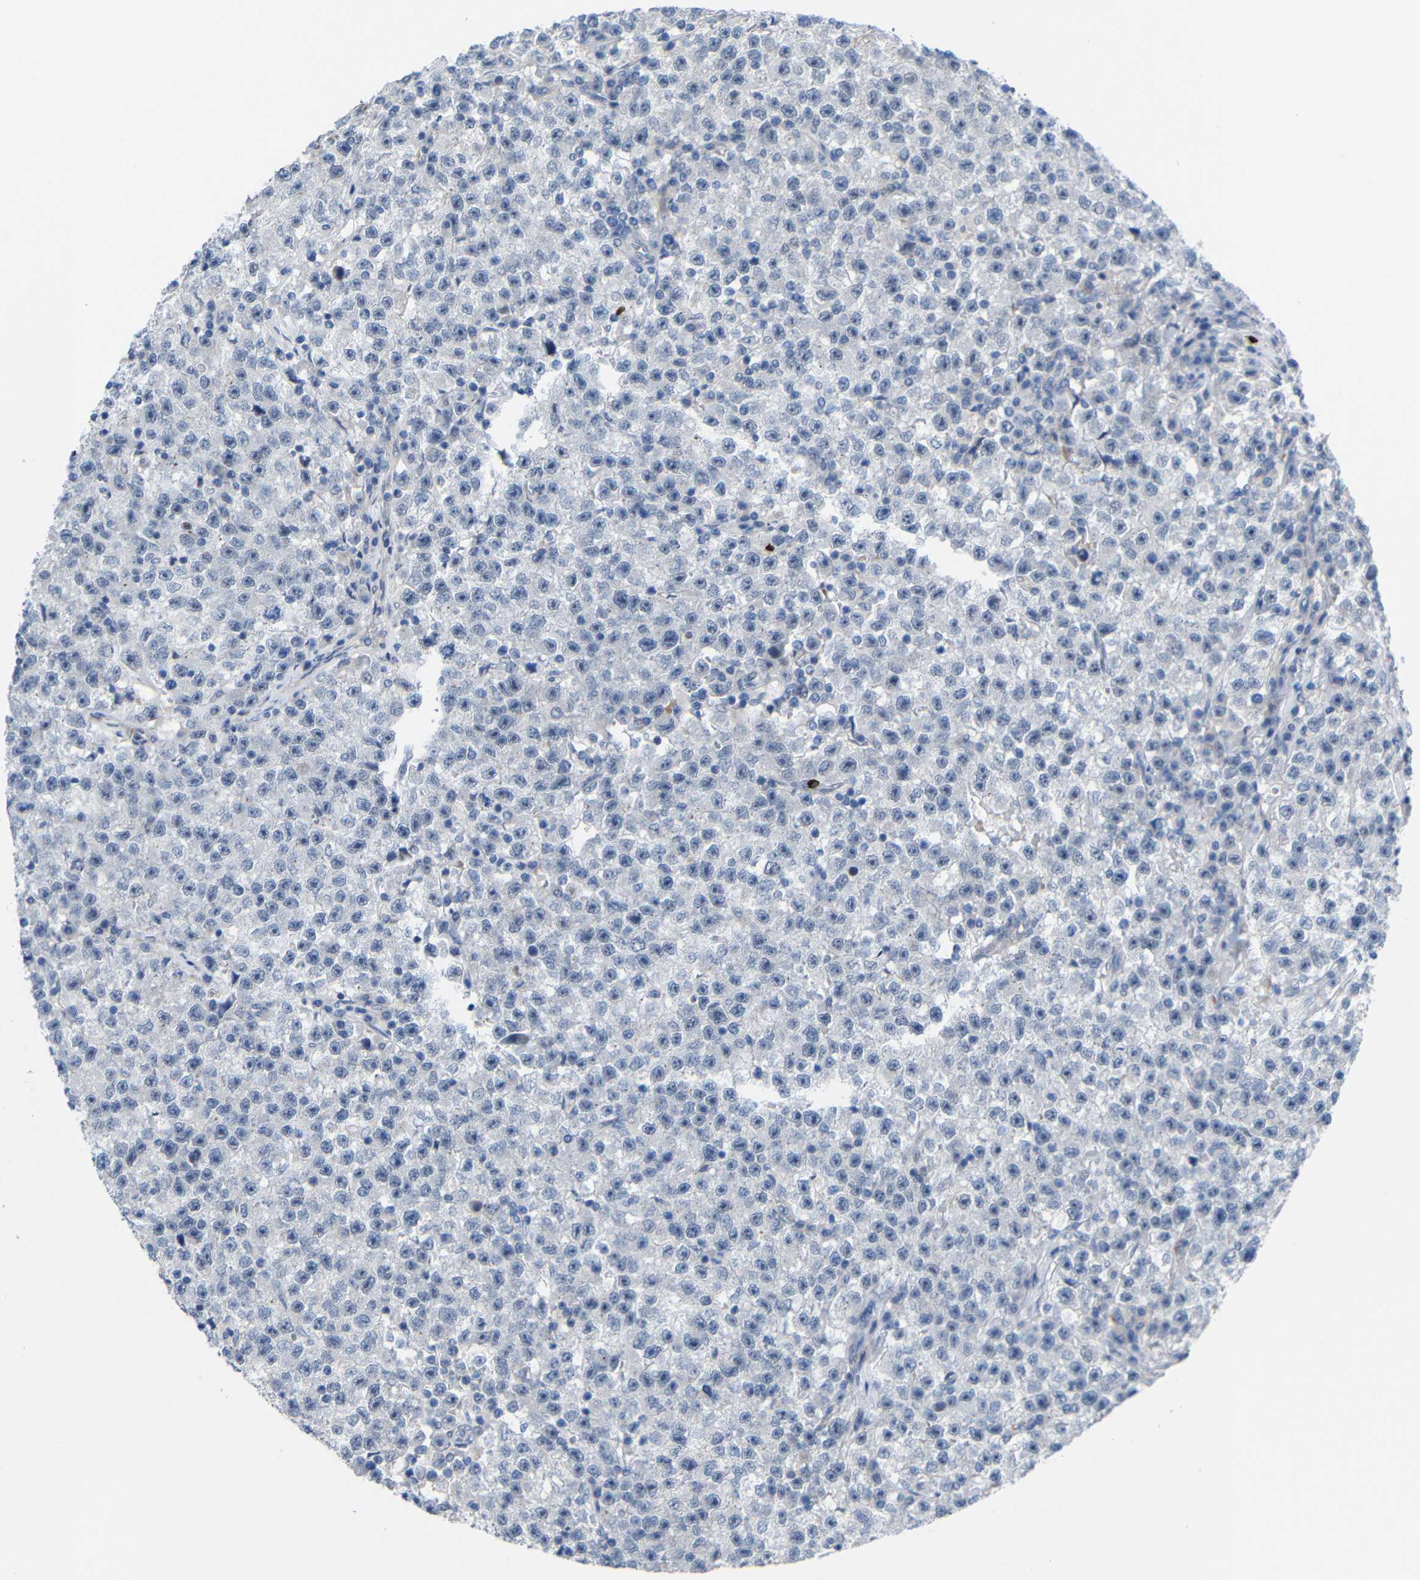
{"staining": {"intensity": "negative", "quantity": "none", "location": "none"}, "tissue": "testis cancer", "cell_type": "Tumor cells", "image_type": "cancer", "snomed": [{"axis": "morphology", "description": "Seminoma, NOS"}, {"axis": "topography", "description": "Testis"}], "caption": "Immunohistochemistry (IHC) image of testis seminoma stained for a protein (brown), which exhibits no expression in tumor cells.", "gene": "CMTM1", "patient": {"sex": "male", "age": 22}}